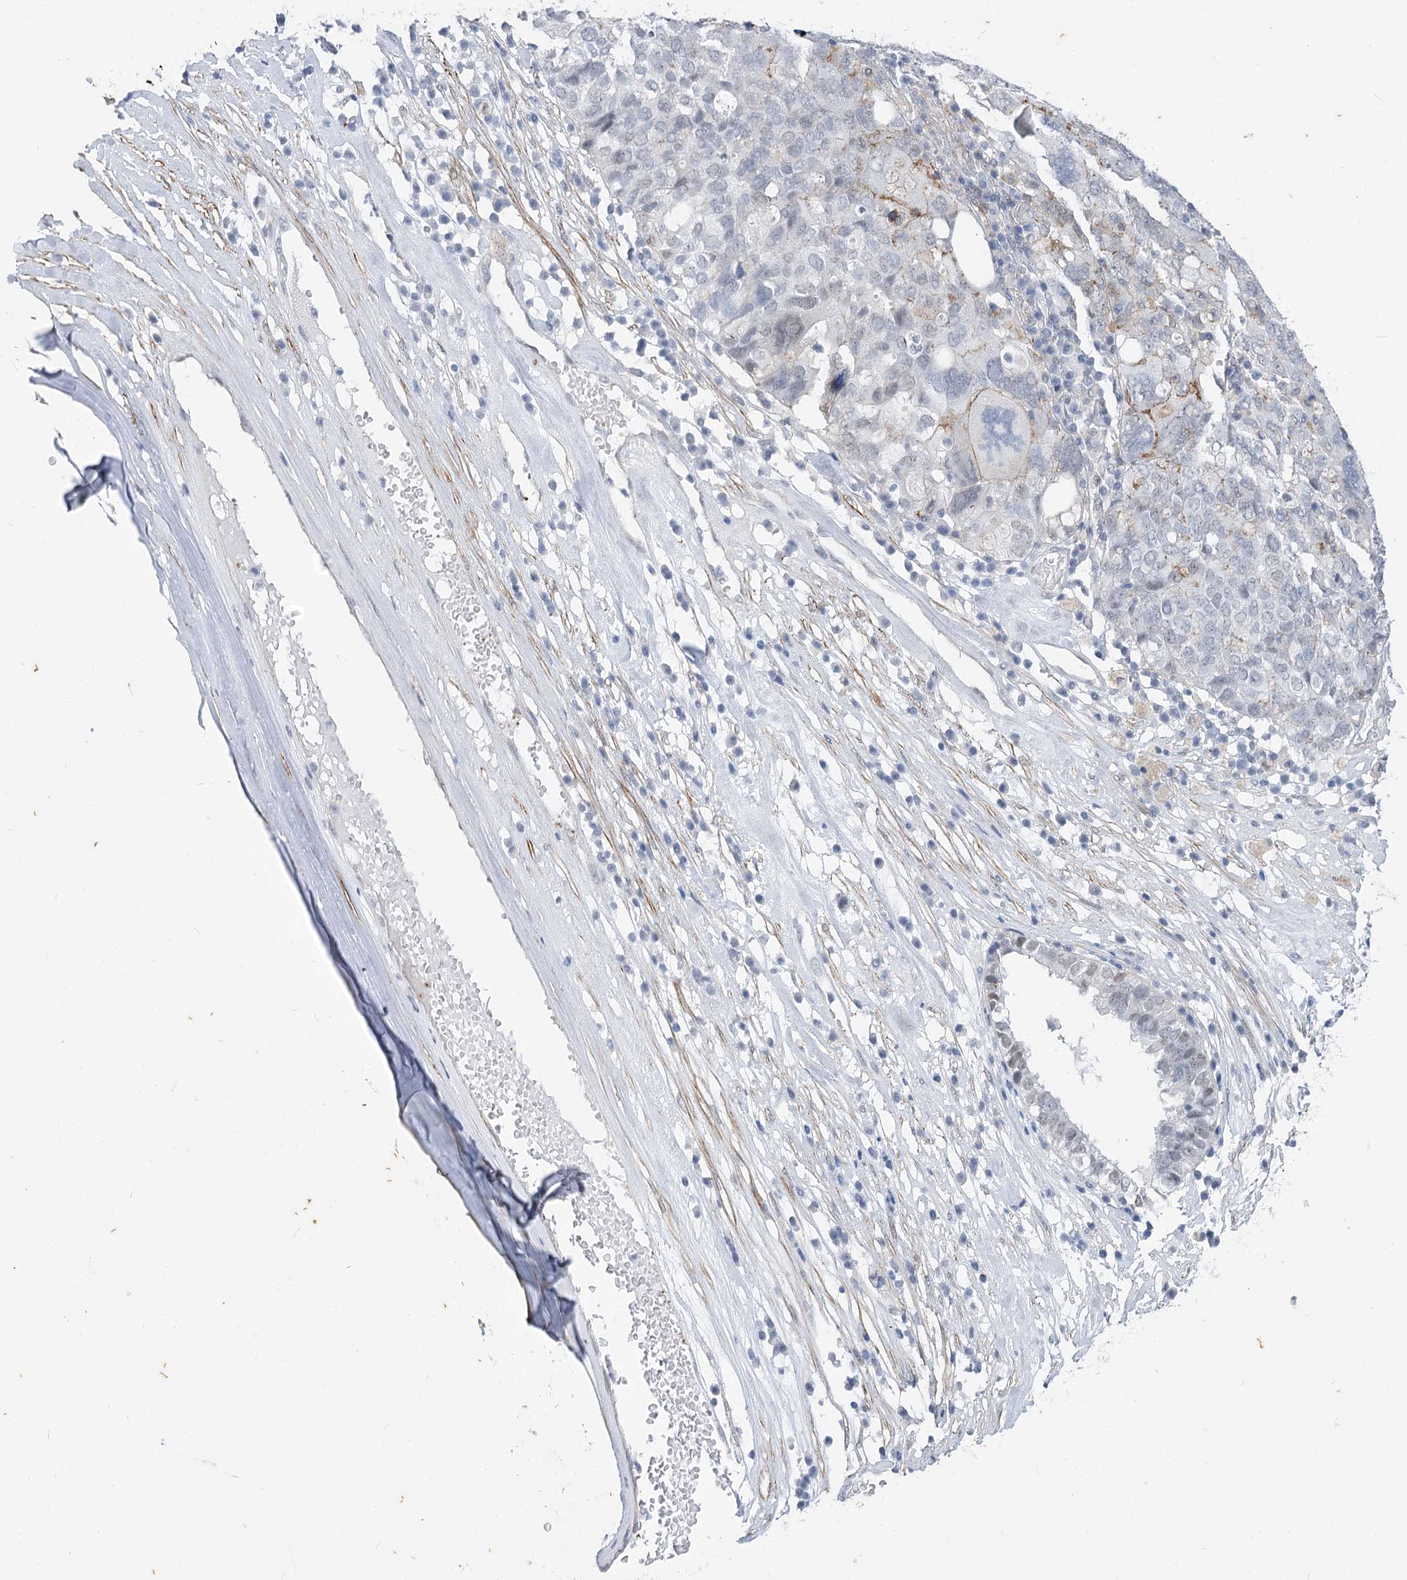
{"staining": {"intensity": "negative", "quantity": "none", "location": "none"}, "tissue": "ovarian cancer", "cell_type": "Tumor cells", "image_type": "cancer", "snomed": [{"axis": "morphology", "description": "Carcinoma, endometroid"}, {"axis": "topography", "description": "Ovary"}], "caption": "Tumor cells show no significant protein expression in ovarian cancer (endometroid carcinoma).", "gene": "AGXT2", "patient": {"sex": "female", "age": 62}}